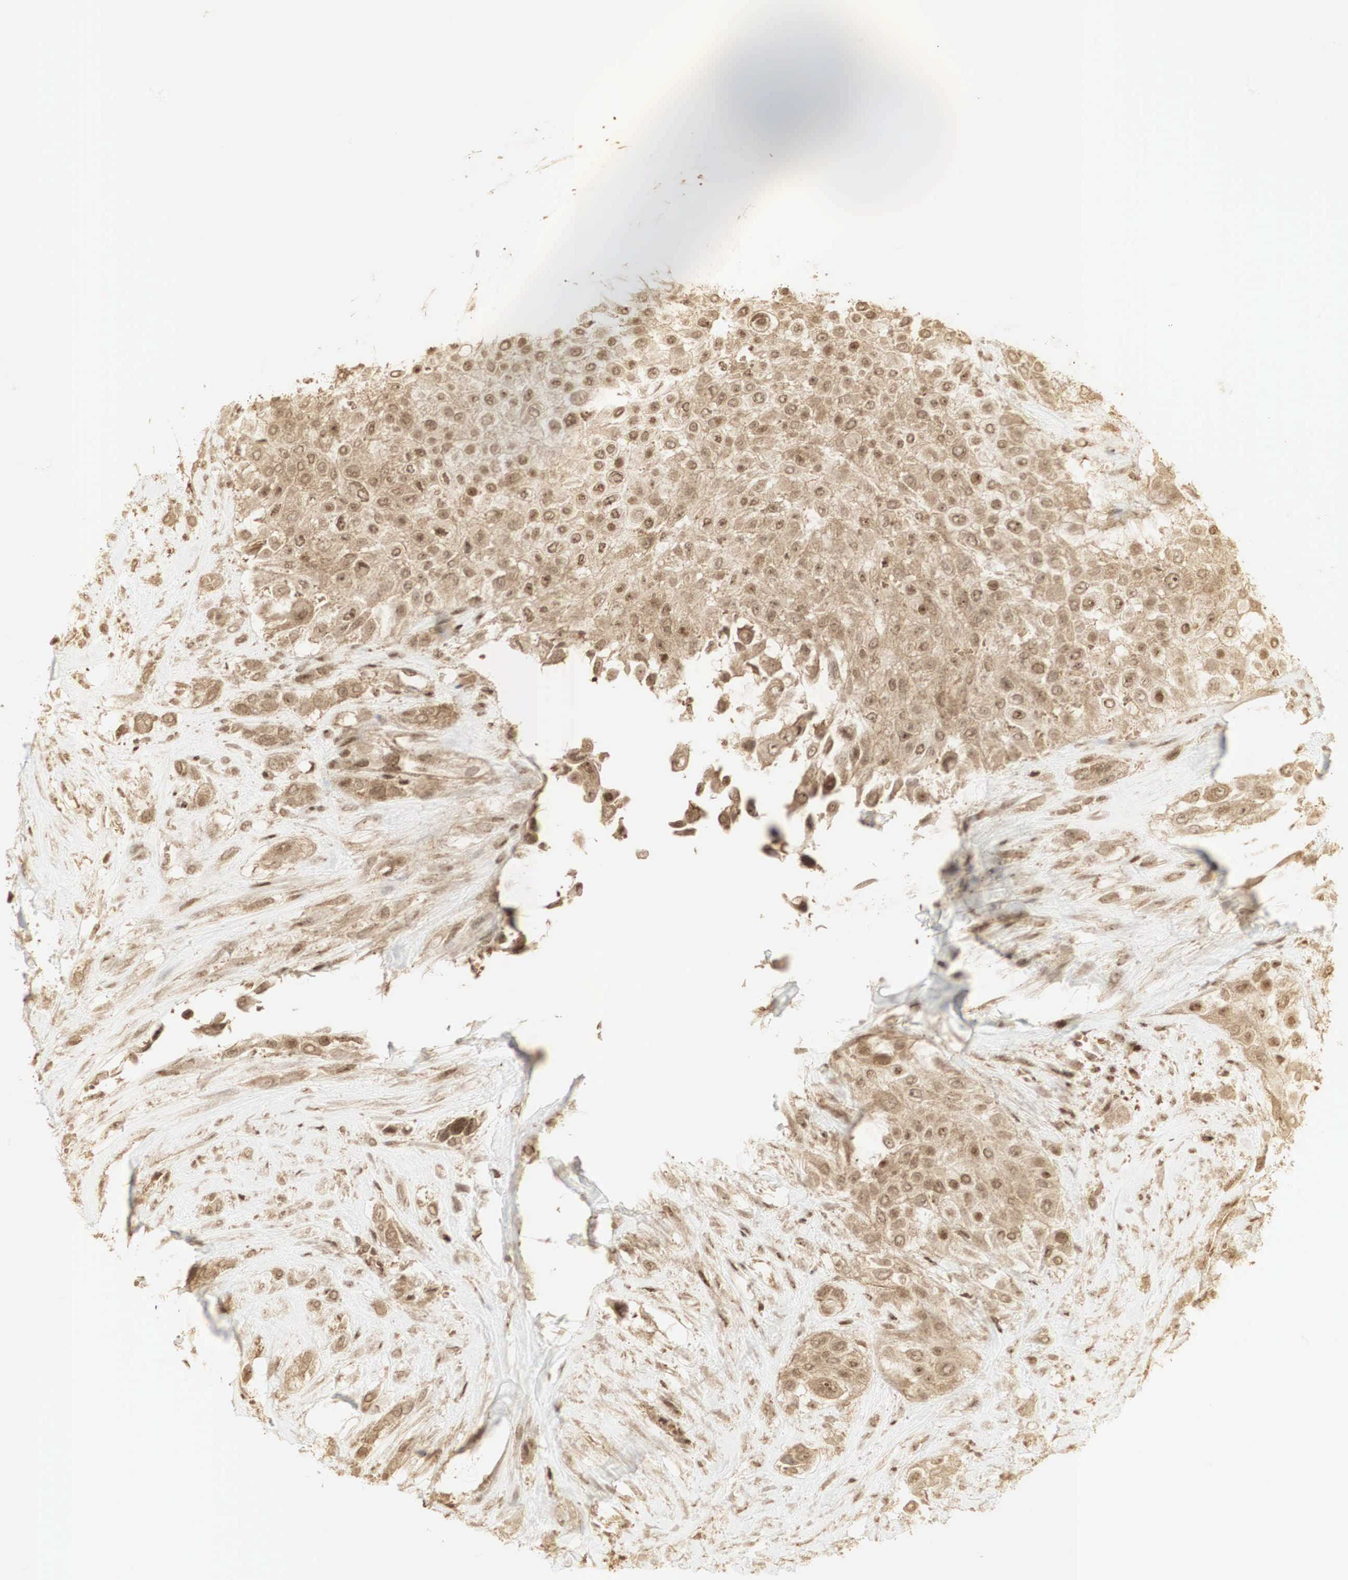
{"staining": {"intensity": "weak", "quantity": ">75%", "location": "cytoplasmic/membranous,nuclear"}, "tissue": "urothelial cancer", "cell_type": "Tumor cells", "image_type": "cancer", "snomed": [{"axis": "morphology", "description": "Urothelial carcinoma, High grade"}, {"axis": "topography", "description": "Urinary bladder"}], "caption": "An immunohistochemistry photomicrograph of neoplastic tissue is shown. Protein staining in brown highlights weak cytoplasmic/membranous and nuclear positivity in urothelial carcinoma (high-grade) within tumor cells.", "gene": "RNF113A", "patient": {"sex": "male", "age": 57}}